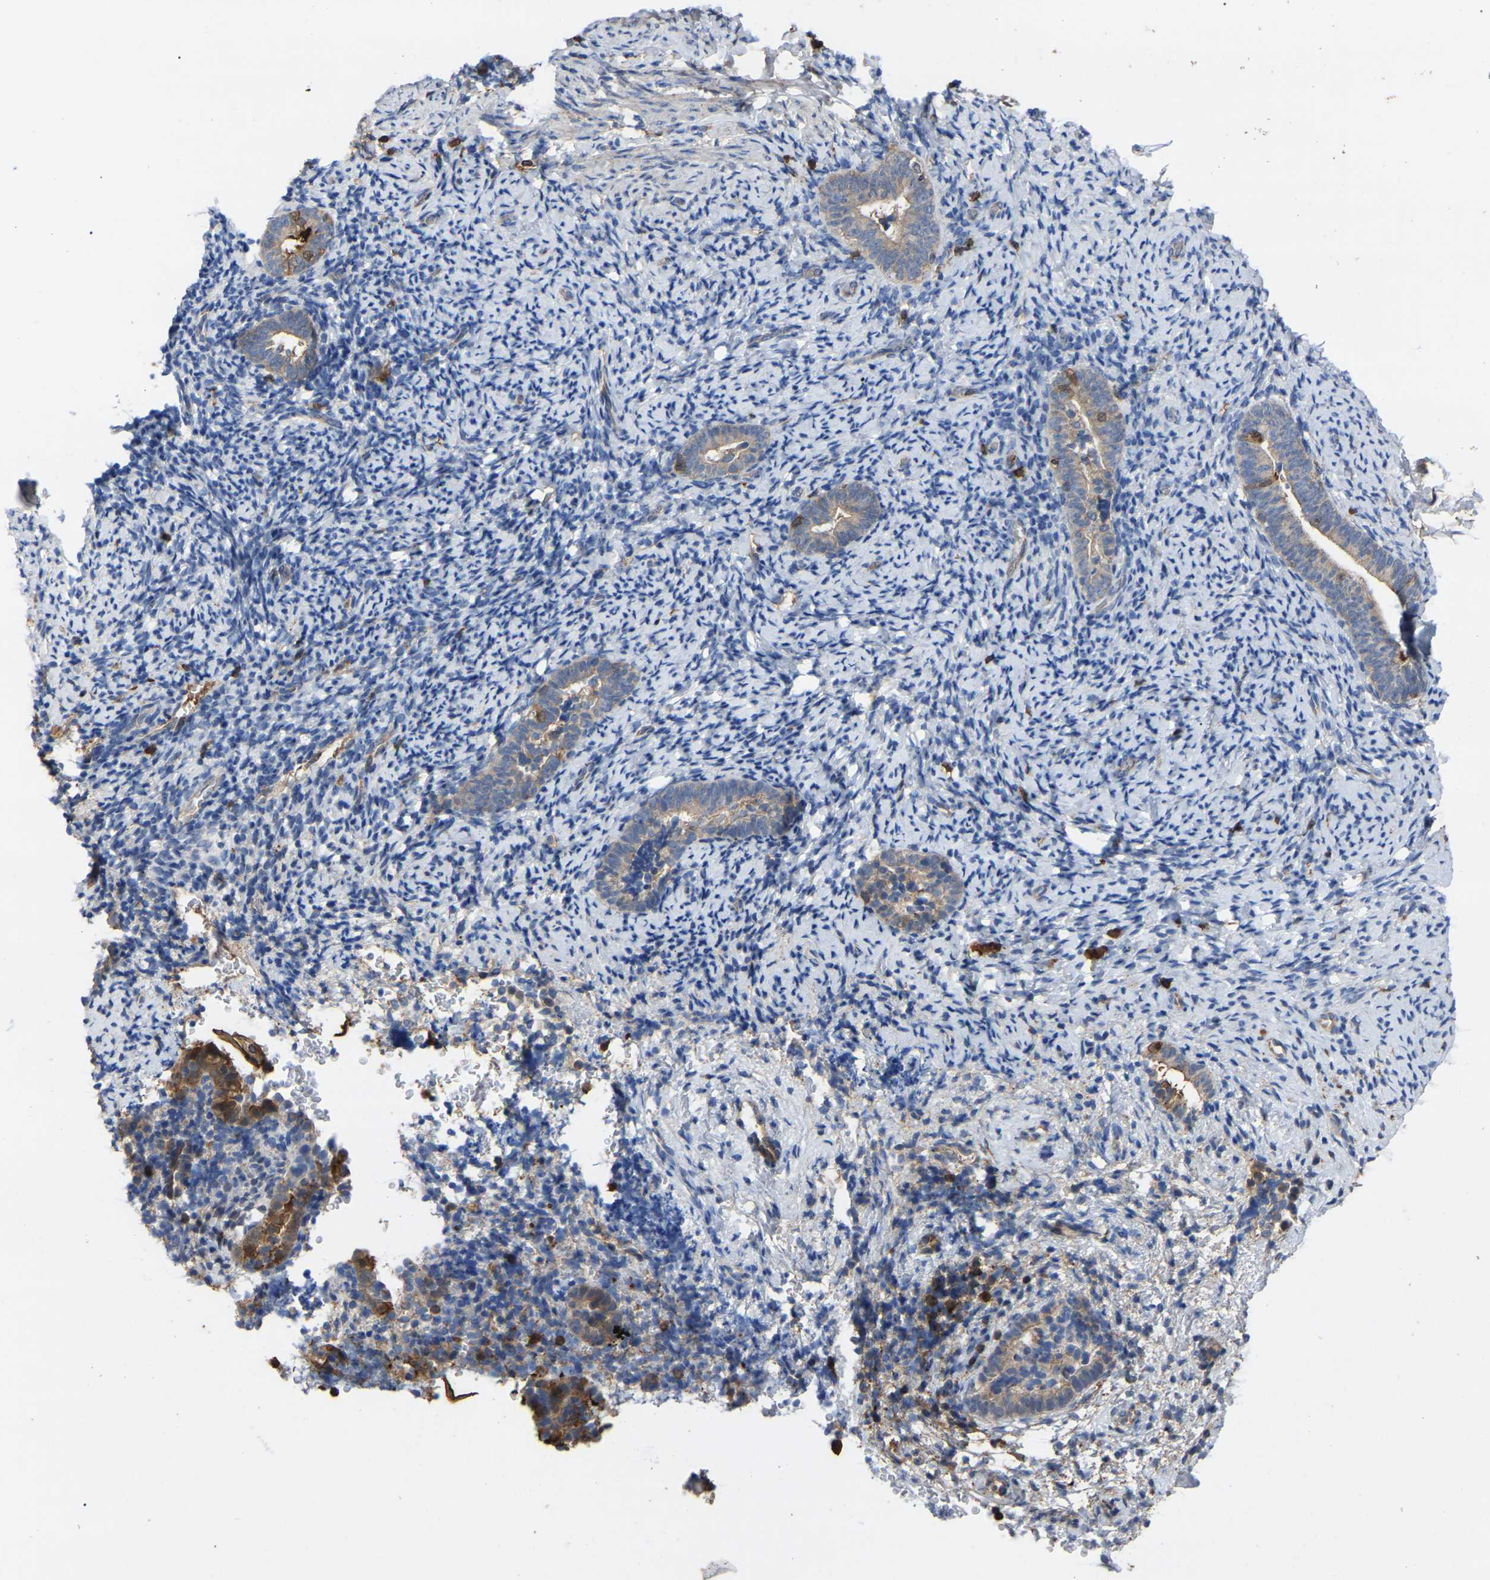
{"staining": {"intensity": "moderate", "quantity": "<25%", "location": "cytoplasmic/membranous"}, "tissue": "endometrium", "cell_type": "Cells in endometrial stroma", "image_type": "normal", "snomed": [{"axis": "morphology", "description": "Normal tissue, NOS"}, {"axis": "topography", "description": "Endometrium"}], "caption": "Immunohistochemistry (IHC) photomicrograph of normal endometrium stained for a protein (brown), which demonstrates low levels of moderate cytoplasmic/membranous expression in approximately <25% of cells in endometrial stroma.", "gene": "CIT", "patient": {"sex": "female", "age": 51}}